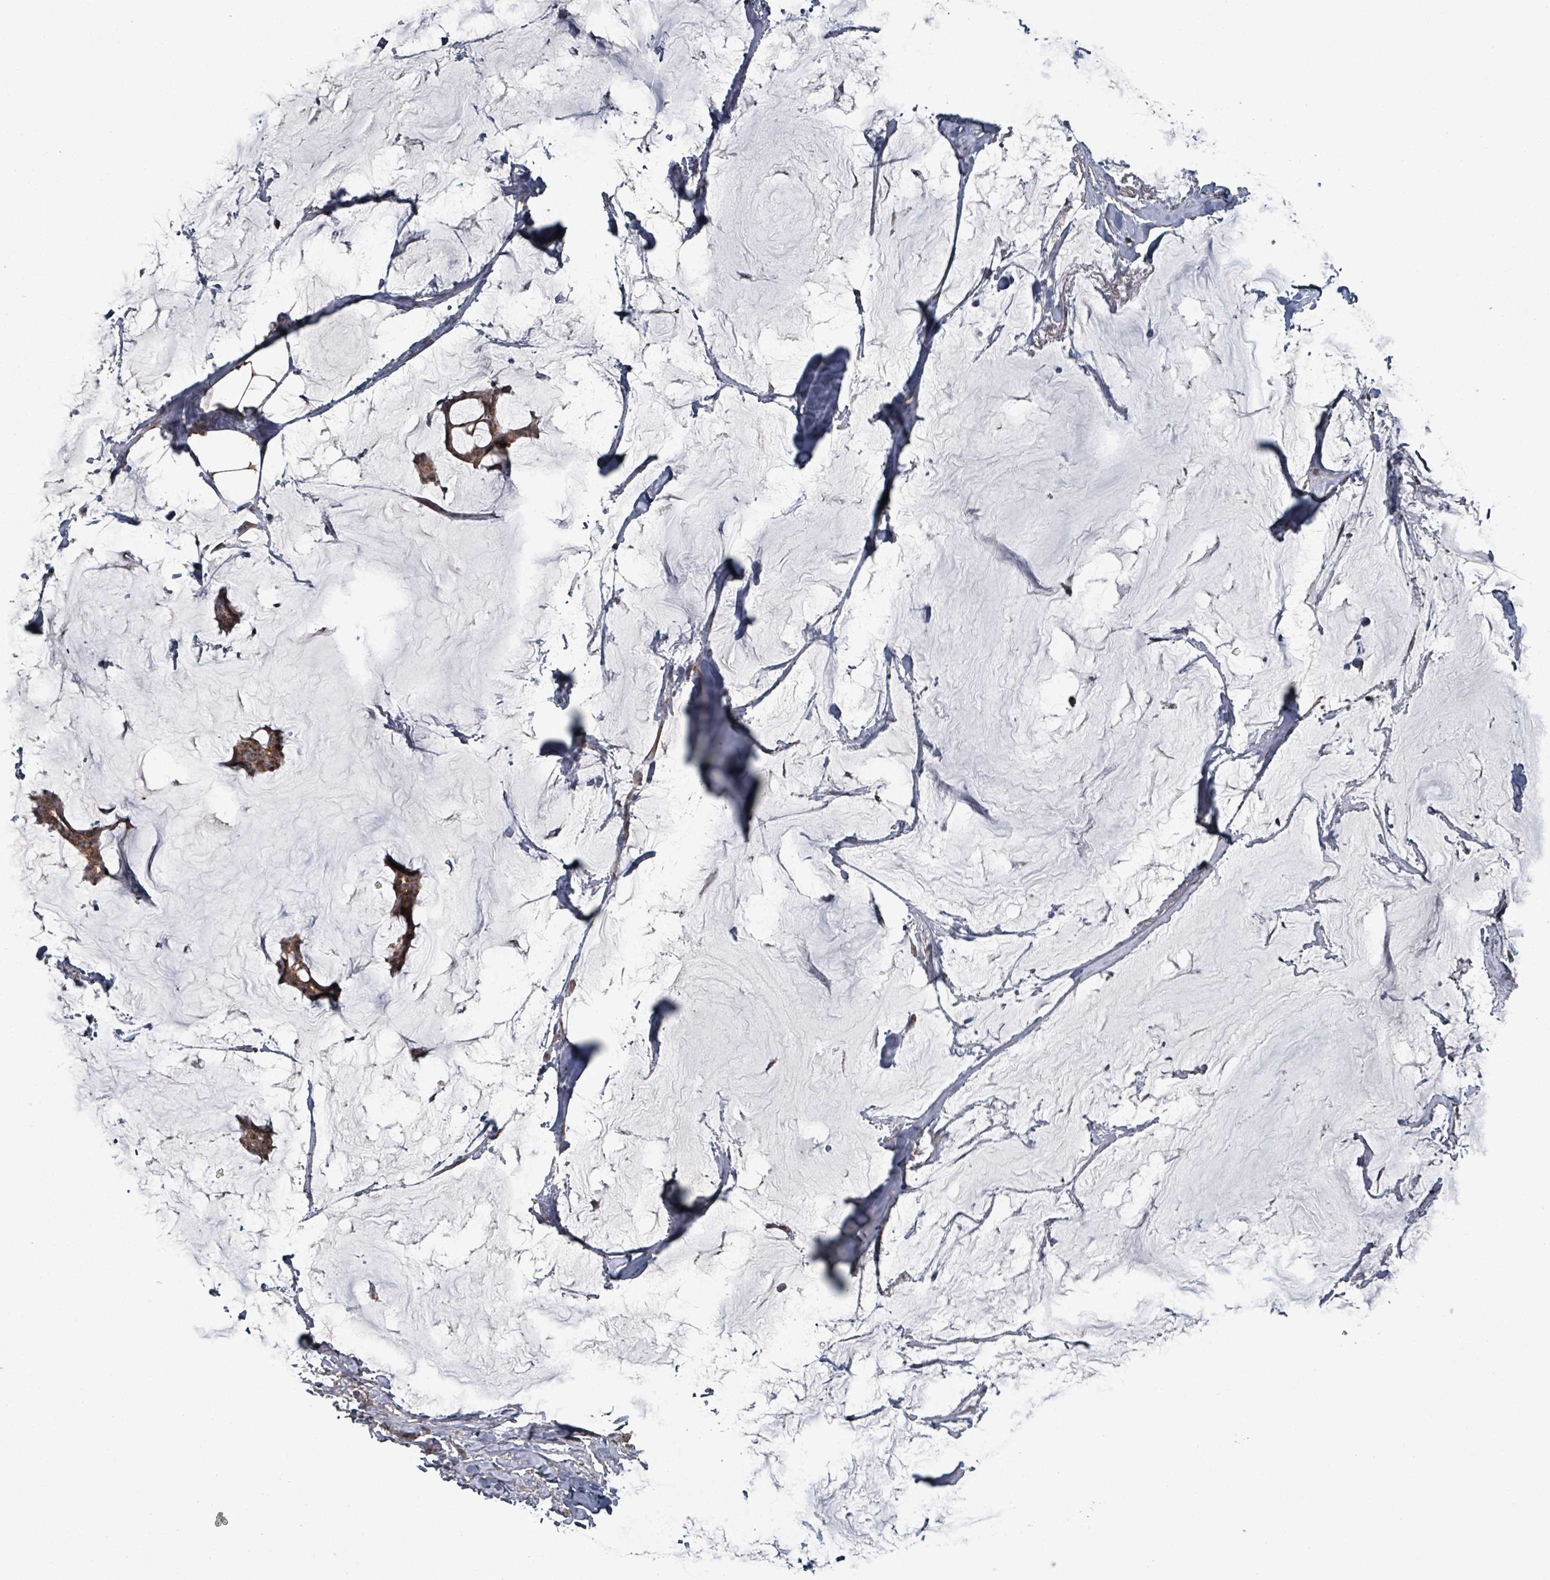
{"staining": {"intensity": "moderate", "quantity": ">75%", "location": "cytoplasmic/membranous"}, "tissue": "breast cancer", "cell_type": "Tumor cells", "image_type": "cancer", "snomed": [{"axis": "morphology", "description": "Duct carcinoma"}, {"axis": "topography", "description": "Breast"}], "caption": "A brown stain labels moderate cytoplasmic/membranous positivity of a protein in human breast cancer tumor cells. The protein is shown in brown color, while the nuclei are stained blue.", "gene": "MRPL4", "patient": {"sex": "female", "age": 93}}